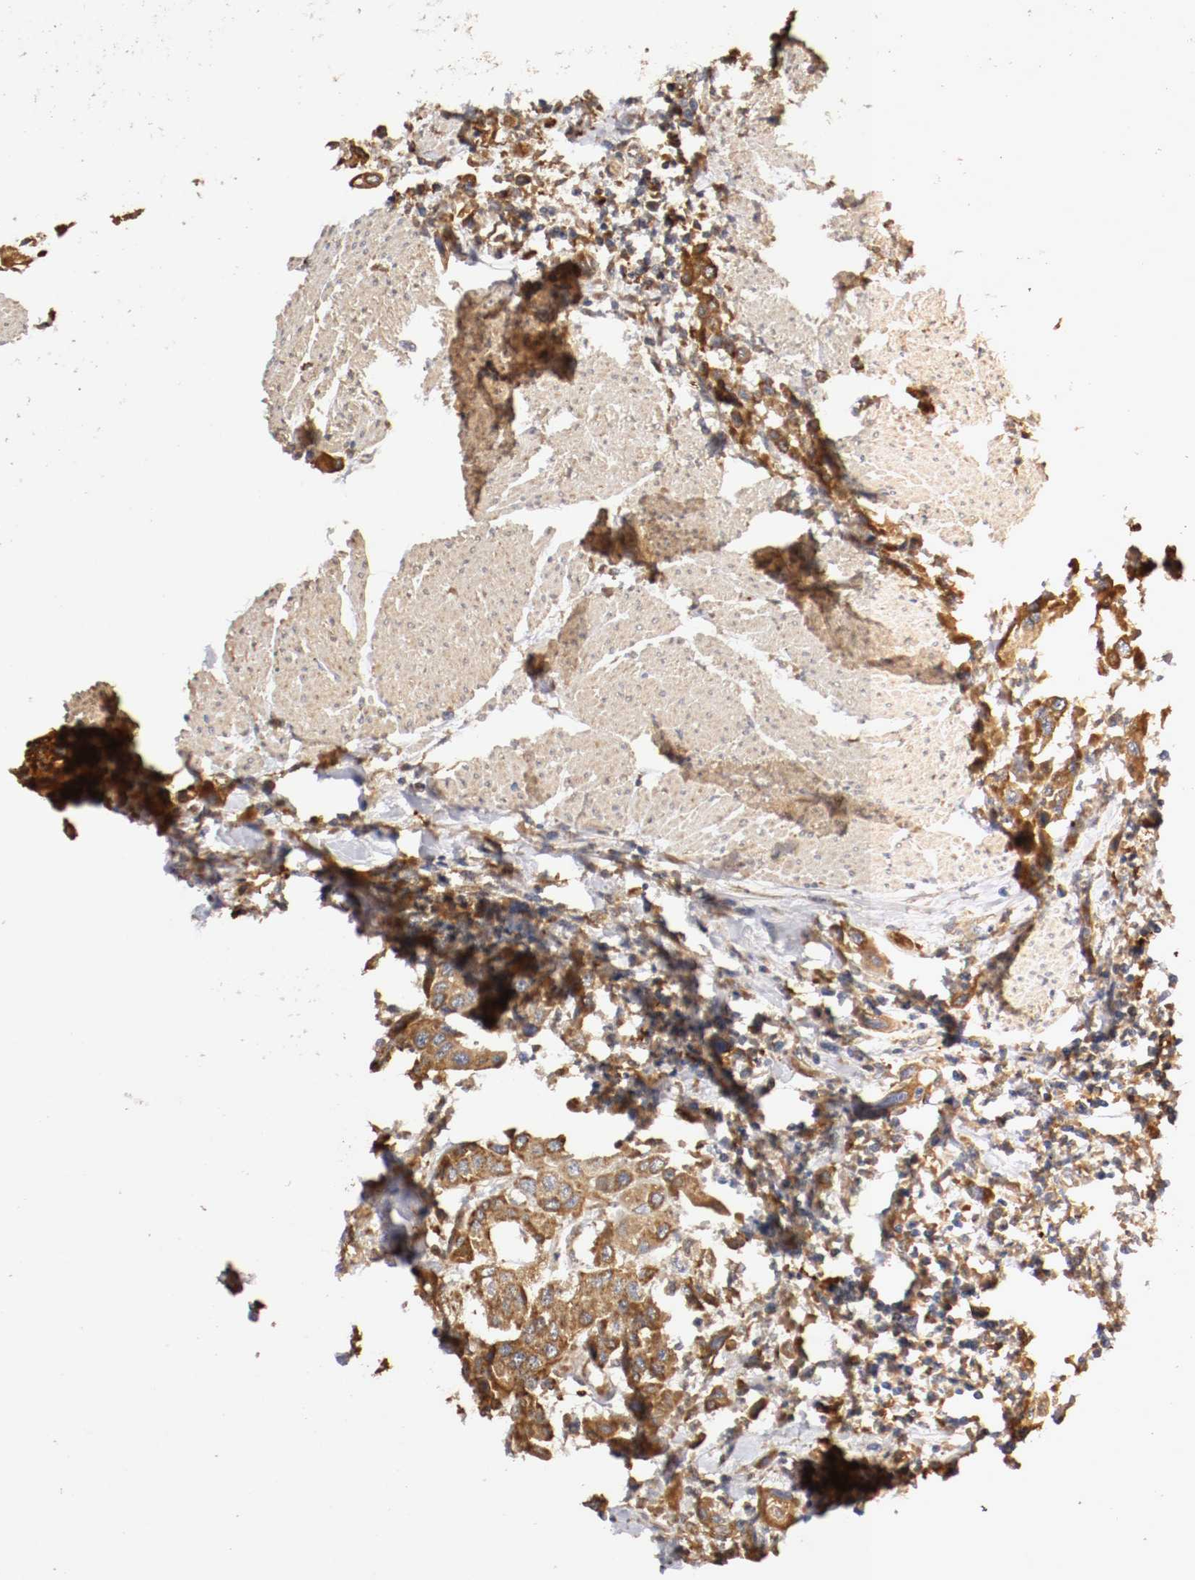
{"staining": {"intensity": "moderate", "quantity": ">75%", "location": "cytoplasmic/membranous"}, "tissue": "urothelial cancer", "cell_type": "Tumor cells", "image_type": "cancer", "snomed": [{"axis": "morphology", "description": "Urothelial carcinoma, High grade"}, {"axis": "topography", "description": "Urinary bladder"}], "caption": "Urothelial cancer tissue reveals moderate cytoplasmic/membranous staining in approximately >75% of tumor cells, visualized by immunohistochemistry.", "gene": "VEZT", "patient": {"sex": "male", "age": 50}}